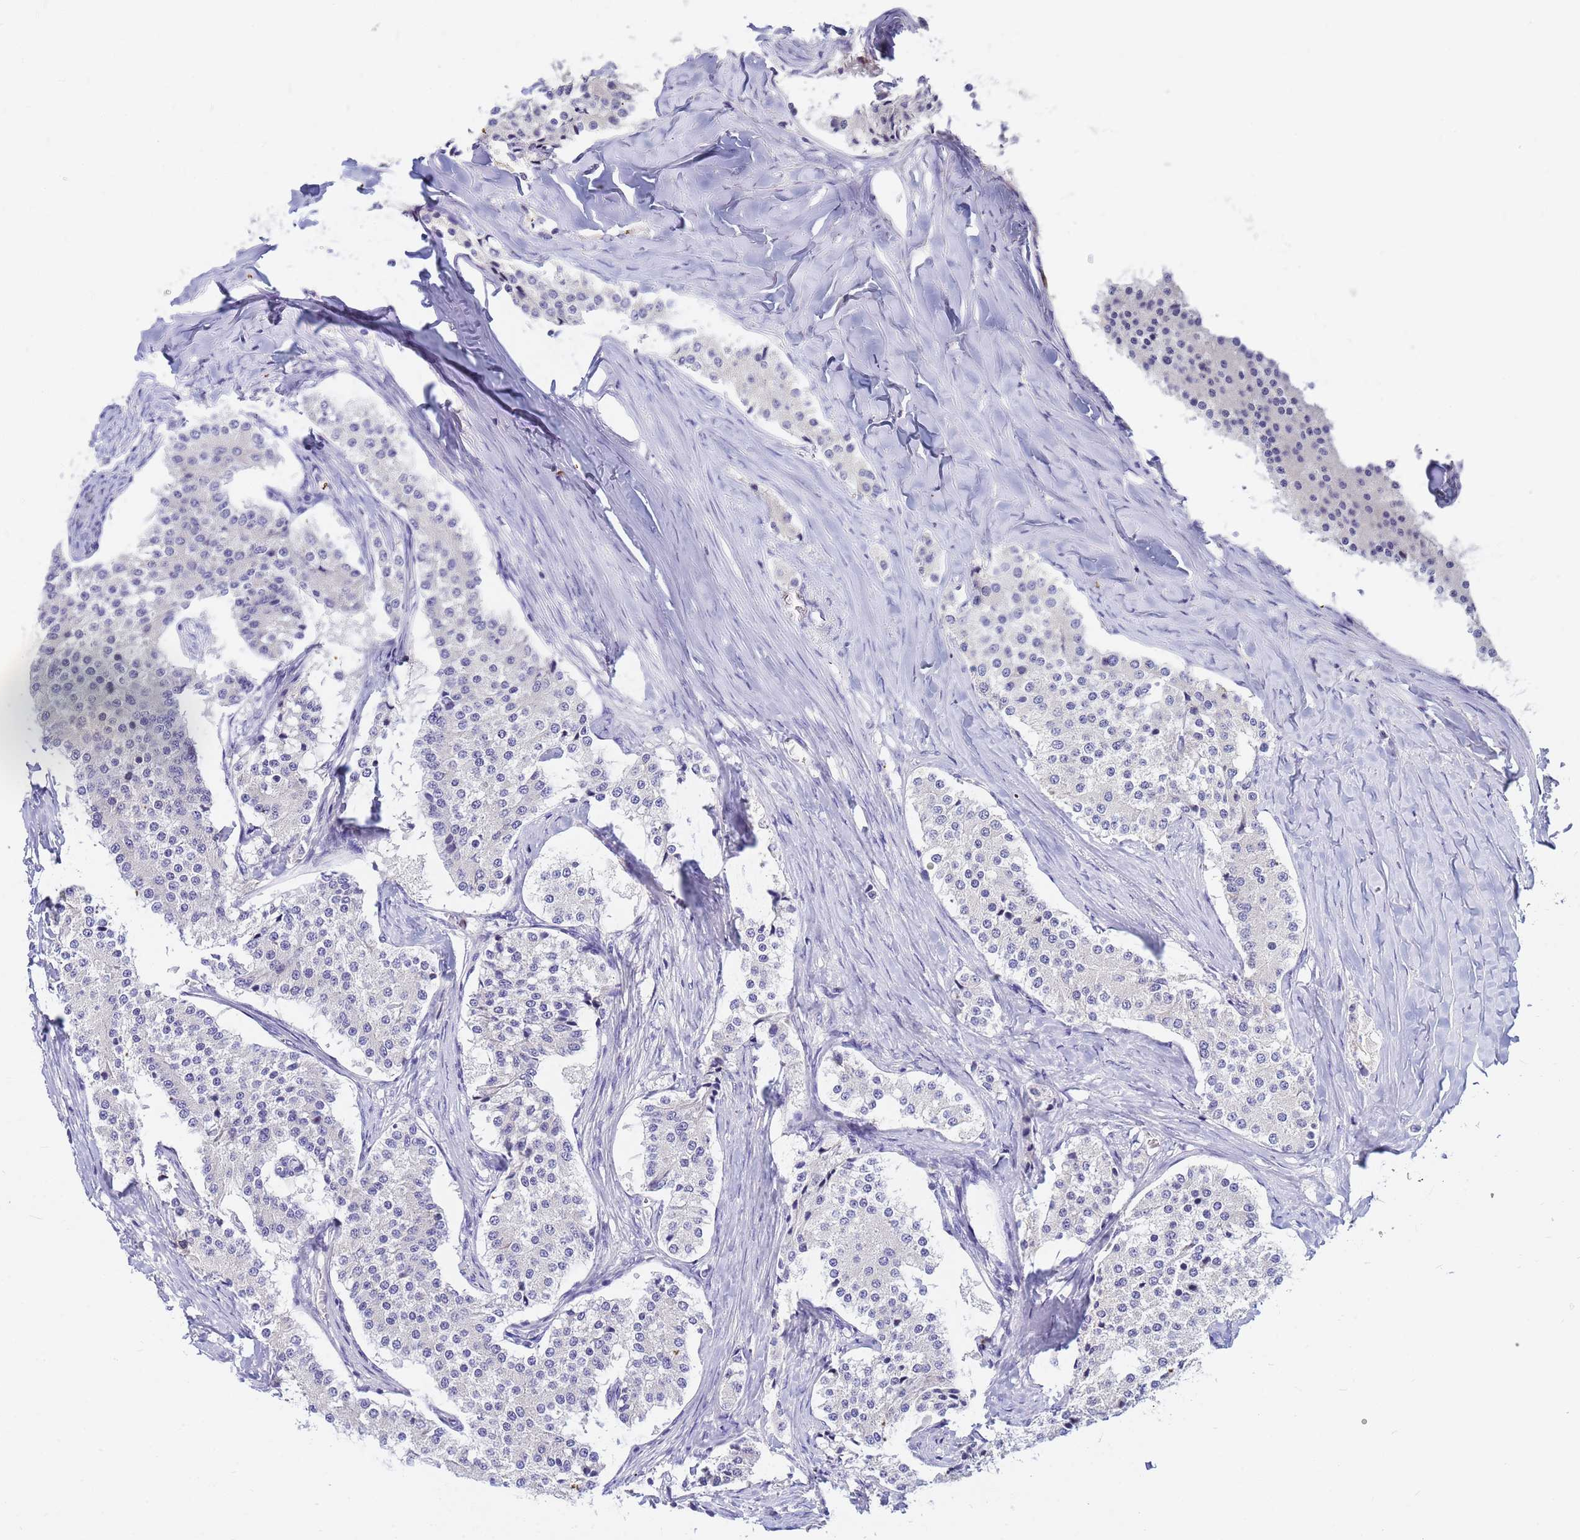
{"staining": {"intensity": "negative", "quantity": "none", "location": "none"}, "tissue": "carcinoid", "cell_type": "Tumor cells", "image_type": "cancer", "snomed": [{"axis": "morphology", "description": "Carcinoid, malignant, NOS"}, {"axis": "topography", "description": "Colon"}], "caption": "DAB immunohistochemical staining of human carcinoid displays no significant expression in tumor cells.", "gene": "DPRX", "patient": {"sex": "female", "age": 52}}